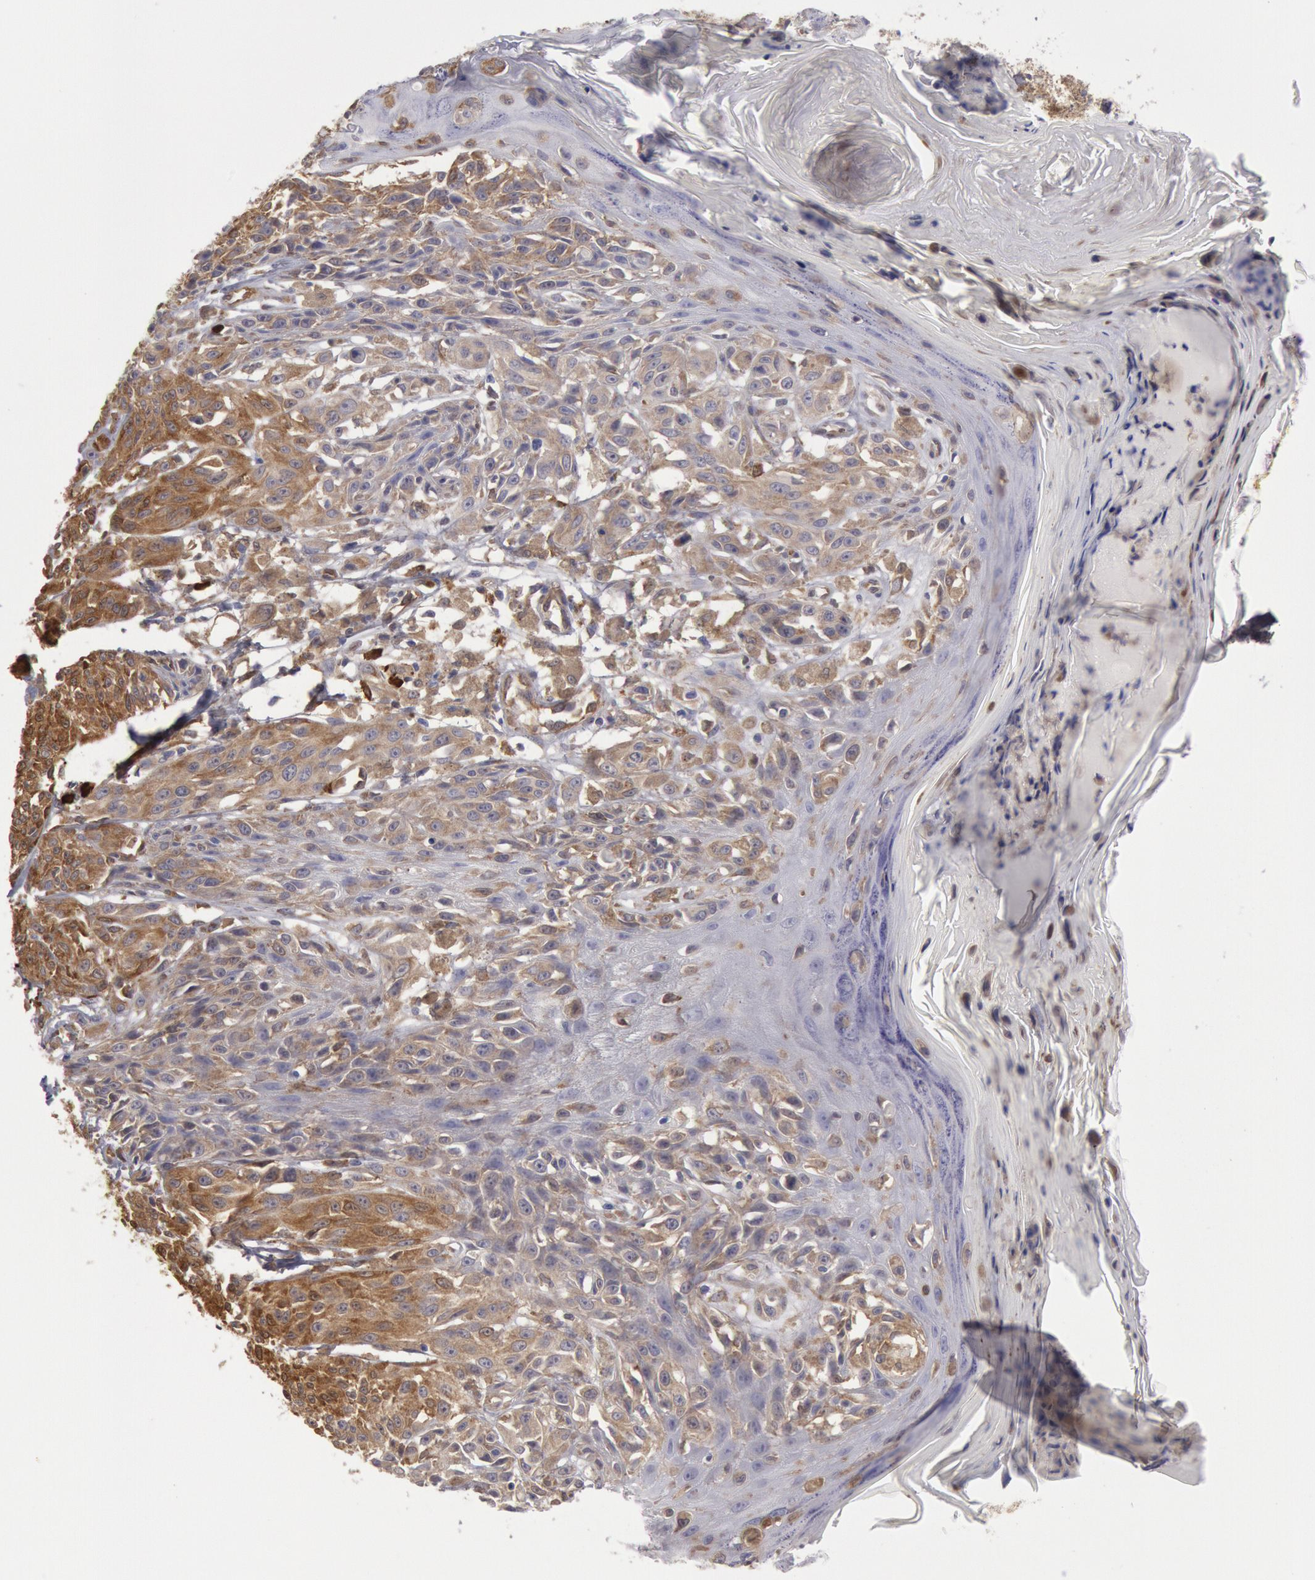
{"staining": {"intensity": "moderate", "quantity": ">75%", "location": "cytoplasmic/membranous"}, "tissue": "melanoma", "cell_type": "Tumor cells", "image_type": "cancer", "snomed": [{"axis": "morphology", "description": "Malignant melanoma, NOS"}, {"axis": "topography", "description": "Skin"}], "caption": "An immunohistochemistry (IHC) micrograph of tumor tissue is shown. Protein staining in brown labels moderate cytoplasmic/membranous positivity in malignant melanoma within tumor cells.", "gene": "CCDC50", "patient": {"sex": "female", "age": 77}}